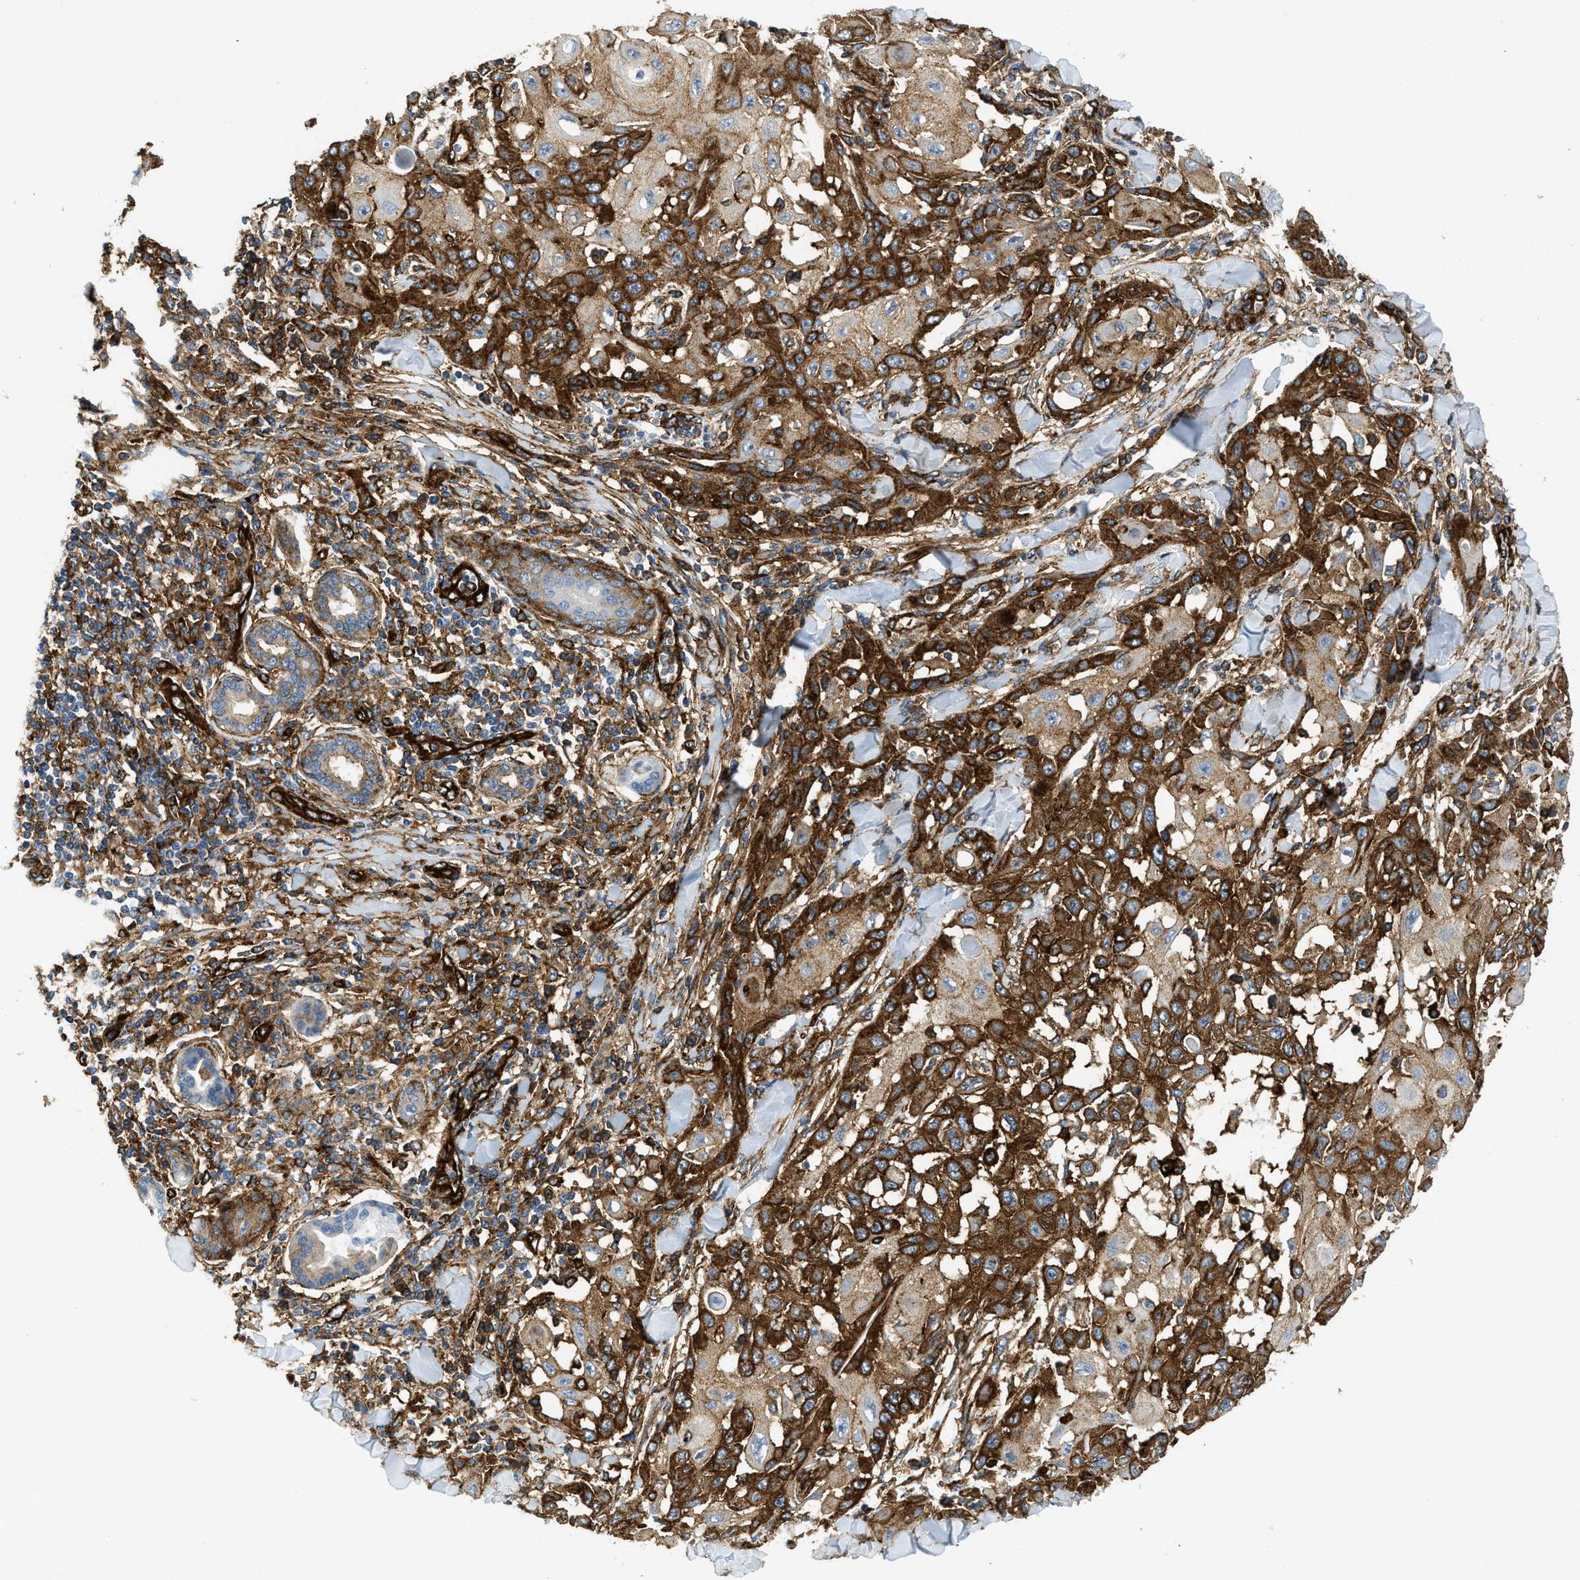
{"staining": {"intensity": "strong", "quantity": ">75%", "location": "cytoplasmic/membranous"}, "tissue": "skin cancer", "cell_type": "Tumor cells", "image_type": "cancer", "snomed": [{"axis": "morphology", "description": "Squamous cell carcinoma, NOS"}, {"axis": "topography", "description": "Skin"}], "caption": "Human squamous cell carcinoma (skin) stained for a protein (brown) shows strong cytoplasmic/membranous positive expression in about >75% of tumor cells.", "gene": "HIP1", "patient": {"sex": "male", "age": 24}}